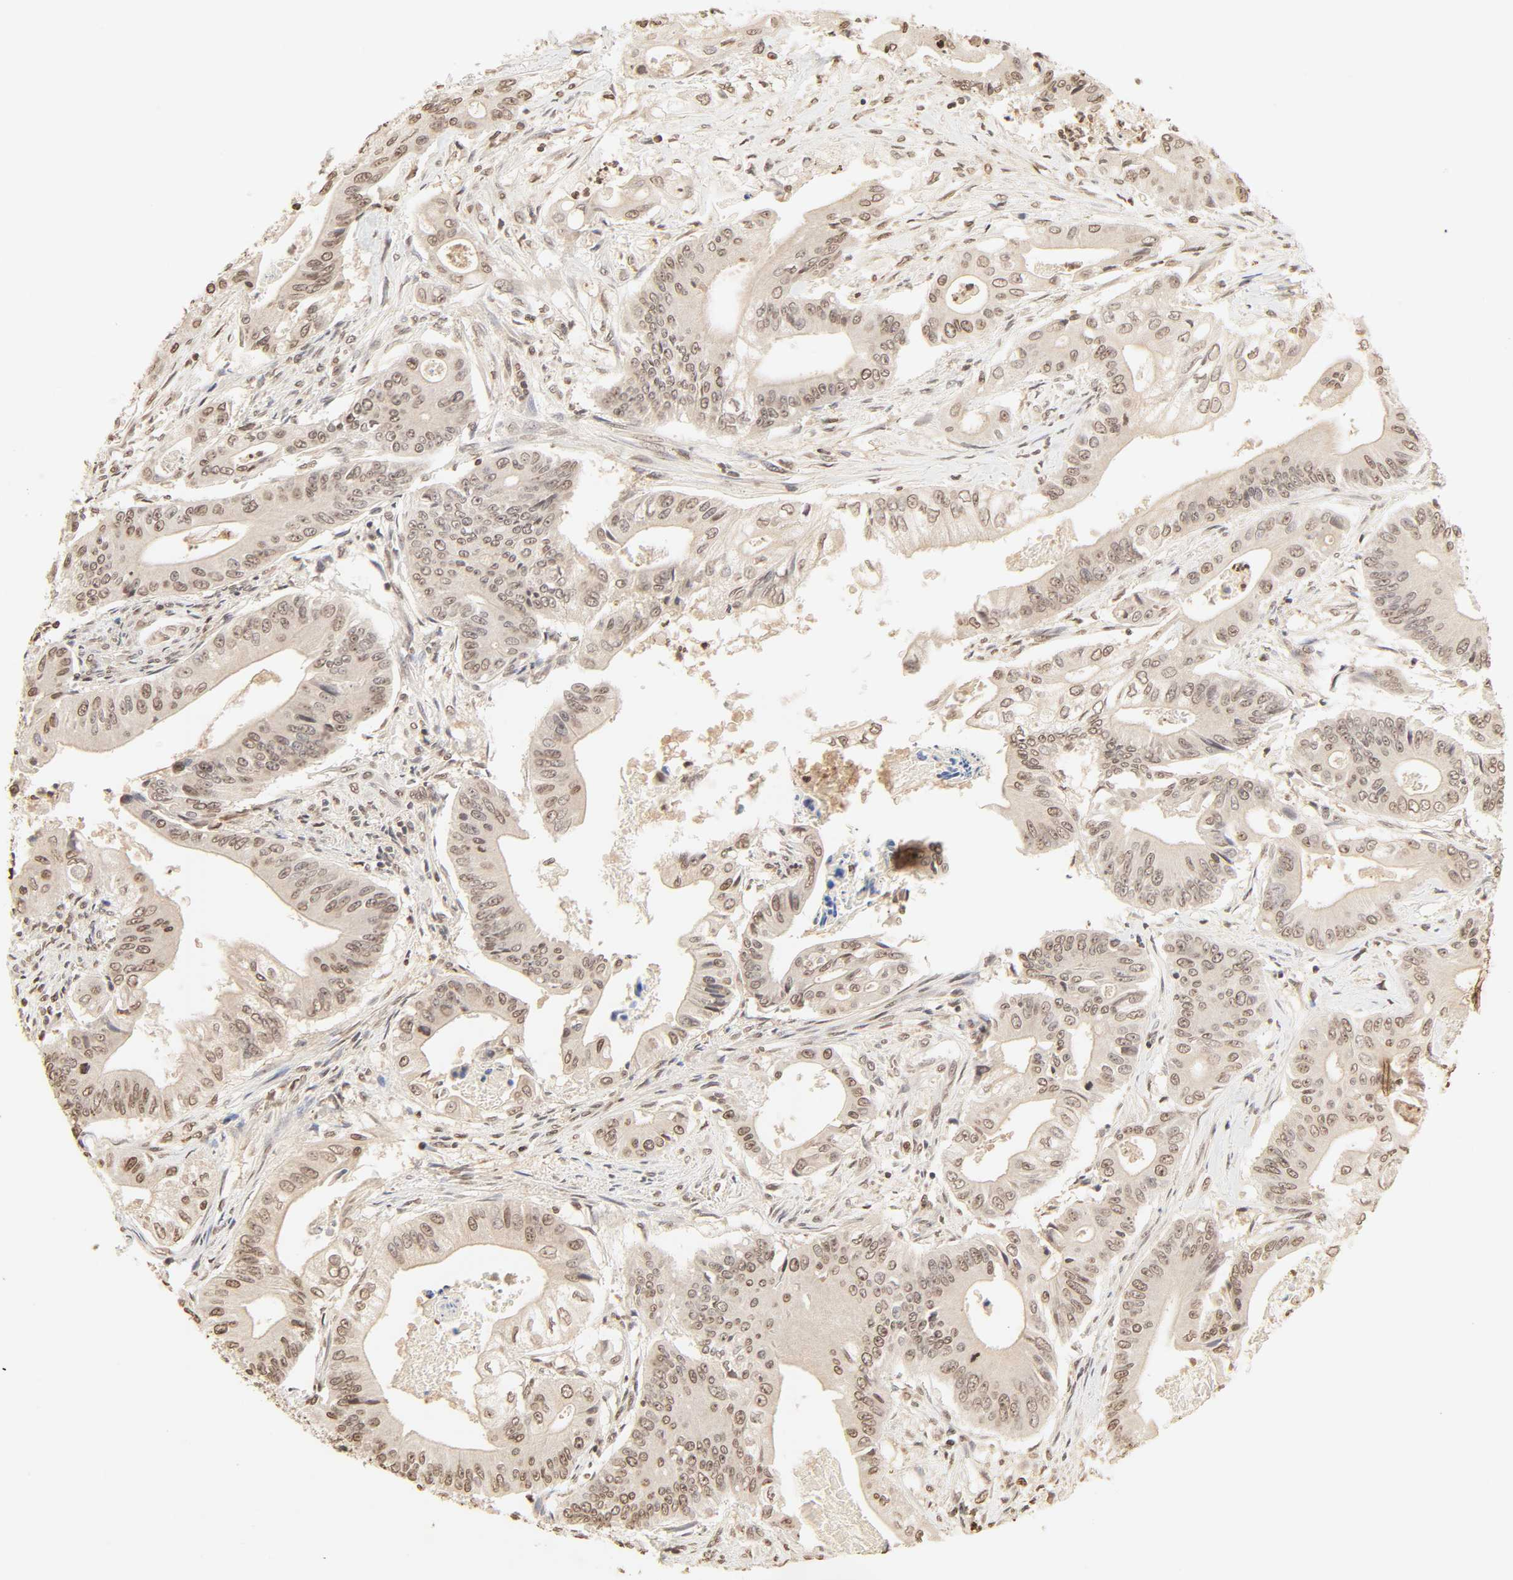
{"staining": {"intensity": "moderate", "quantity": ">75%", "location": "cytoplasmic/membranous,nuclear"}, "tissue": "pancreatic cancer", "cell_type": "Tumor cells", "image_type": "cancer", "snomed": [{"axis": "morphology", "description": "Normal tissue, NOS"}, {"axis": "topography", "description": "Lymph node"}], "caption": "Pancreatic cancer stained for a protein (brown) displays moderate cytoplasmic/membranous and nuclear positive staining in approximately >75% of tumor cells.", "gene": "TBL1X", "patient": {"sex": "male", "age": 62}}